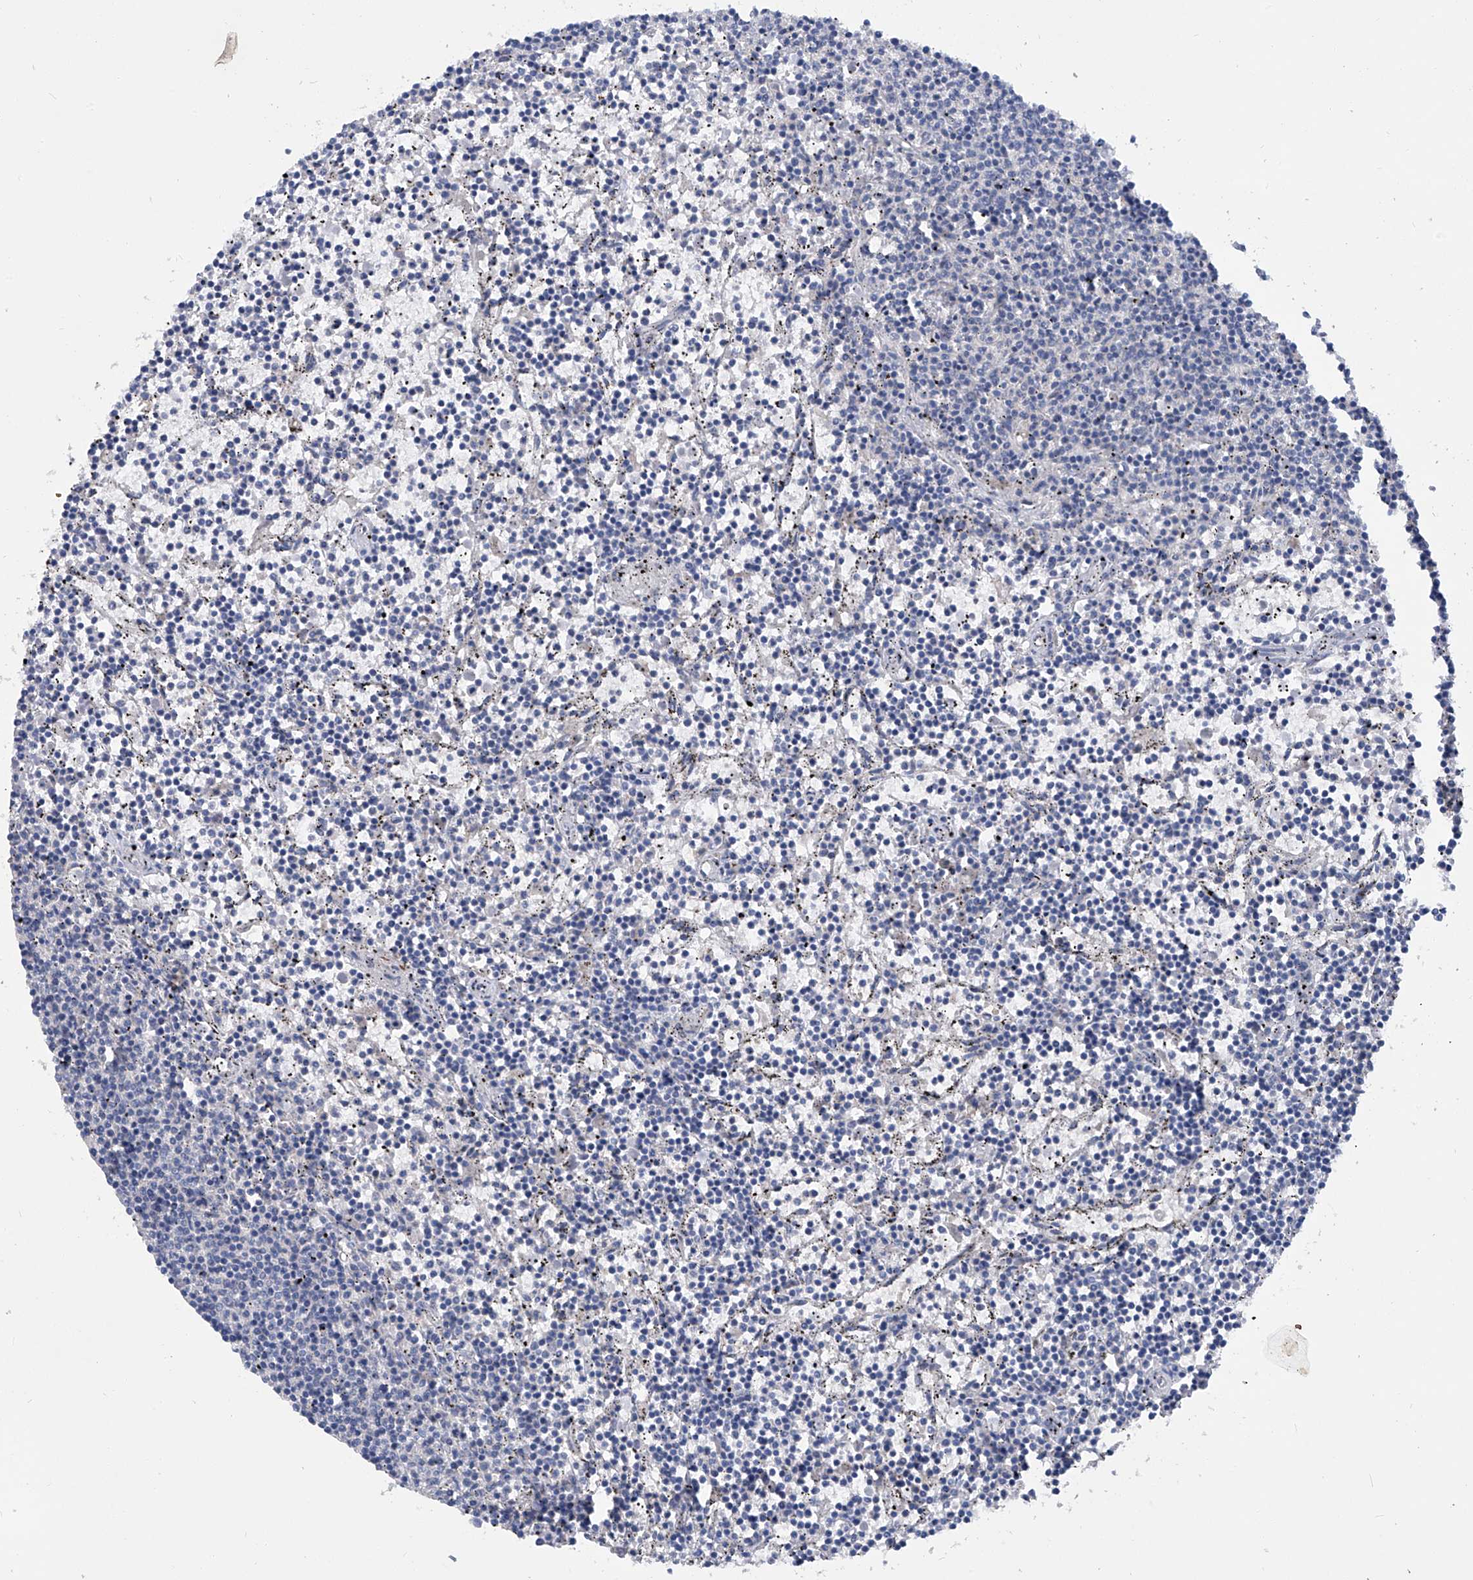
{"staining": {"intensity": "negative", "quantity": "none", "location": "none"}, "tissue": "lymphoma", "cell_type": "Tumor cells", "image_type": "cancer", "snomed": [{"axis": "morphology", "description": "Malignant lymphoma, non-Hodgkin's type, Low grade"}, {"axis": "topography", "description": "Spleen"}], "caption": "Immunohistochemistry of human lymphoma displays no expression in tumor cells.", "gene": "PCSK5", "patient": {"sex": "female", "age": 50}}